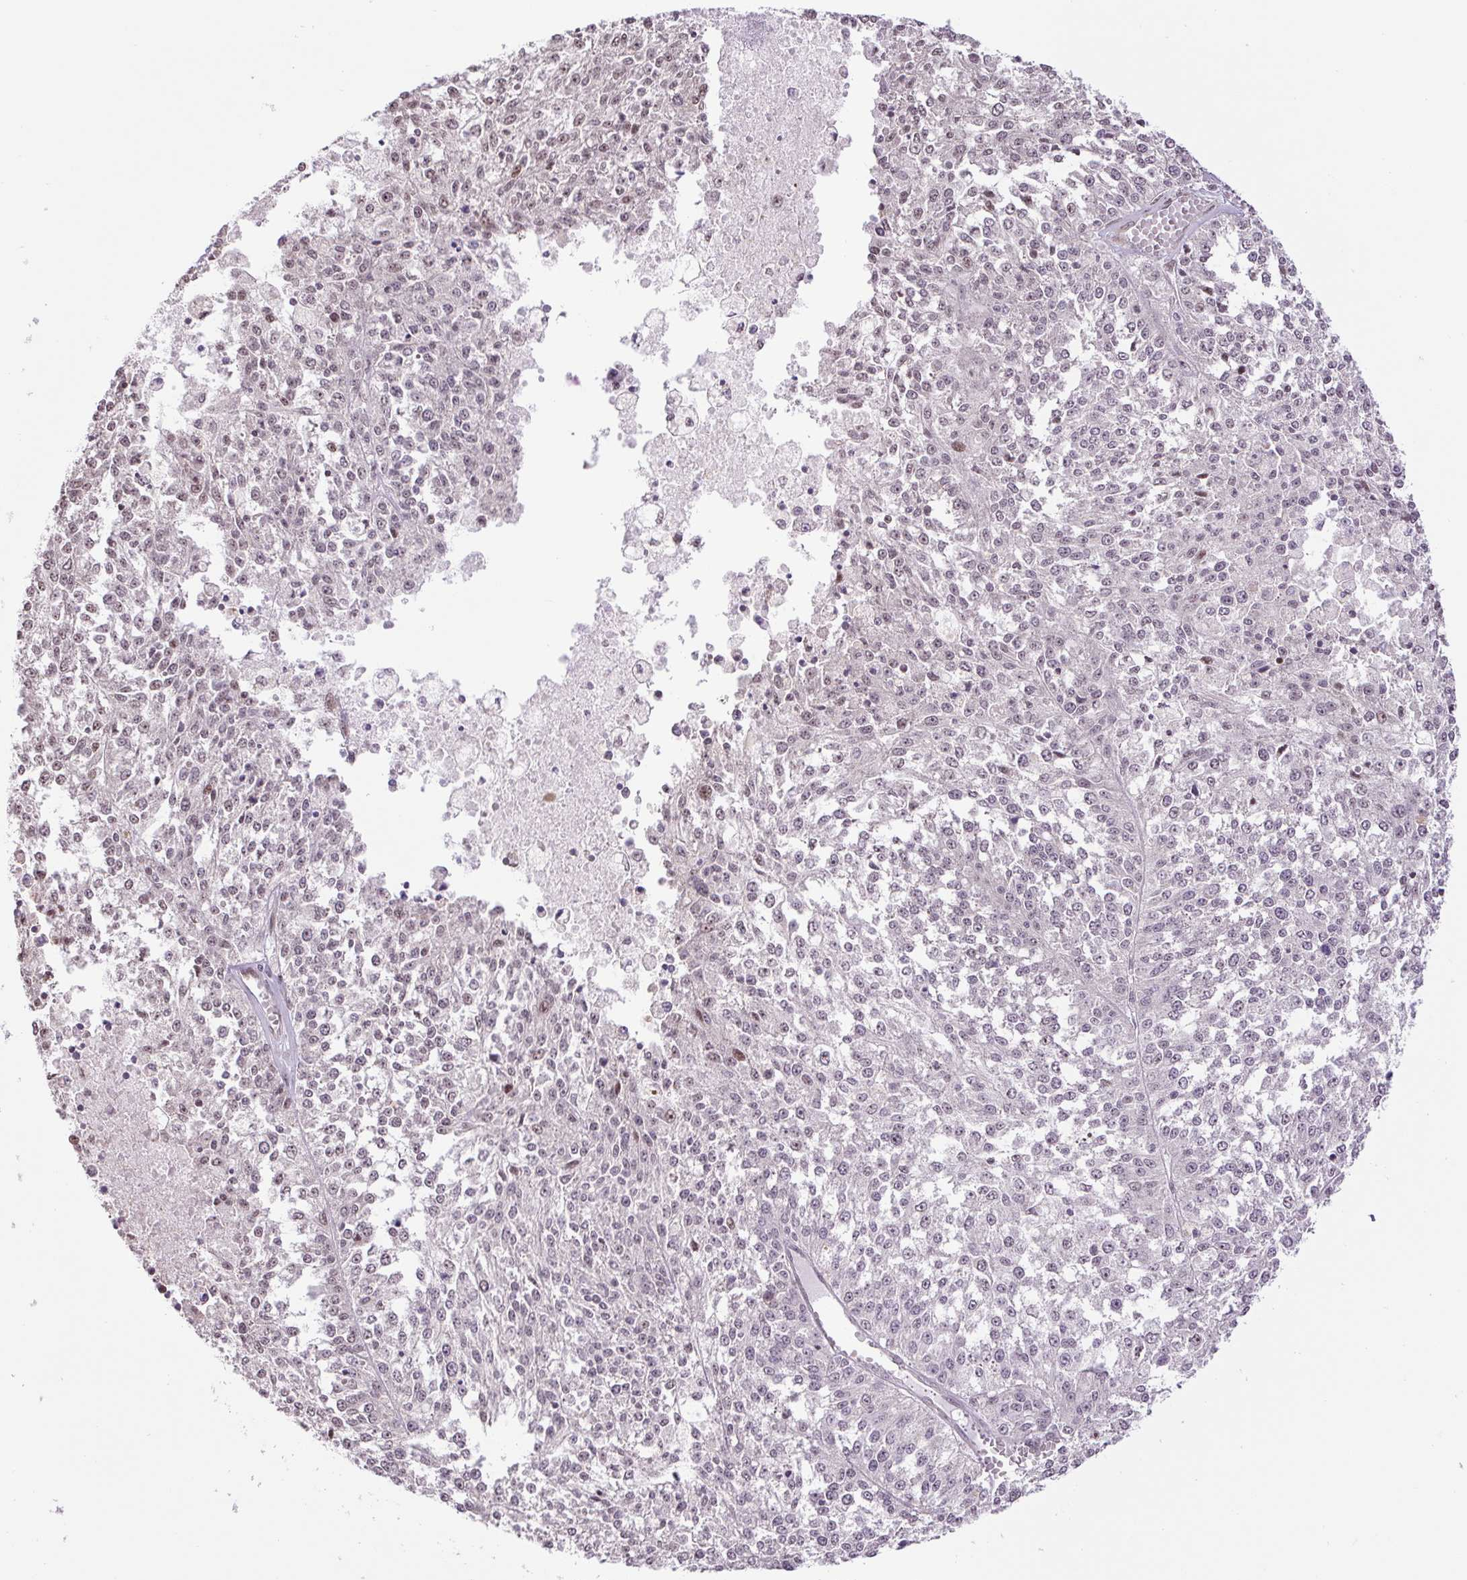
{"staining": {"intensity": "moderate", "quantity": "<25%", "location": "nuclear"}, "tissue": "melanoma", "cell_type": "Tumor cells", "image_type": "cancer", "snomed": [{"axis": "morphology", "description": "Malignant melanoma, NOS"}, {"axis": "topography", "description": "Skin"}], "caption": "Immunohistochemical staining of melanoma displays low levels of moderate nuclear positivity in about <25% of tumor cells. (DAB (3,3'-diaminobenzidine) = brown stain, brightfield microscopy at high magnification).", "gene": "TCFL5", "patient": {"sex": "female", "age": 64}}